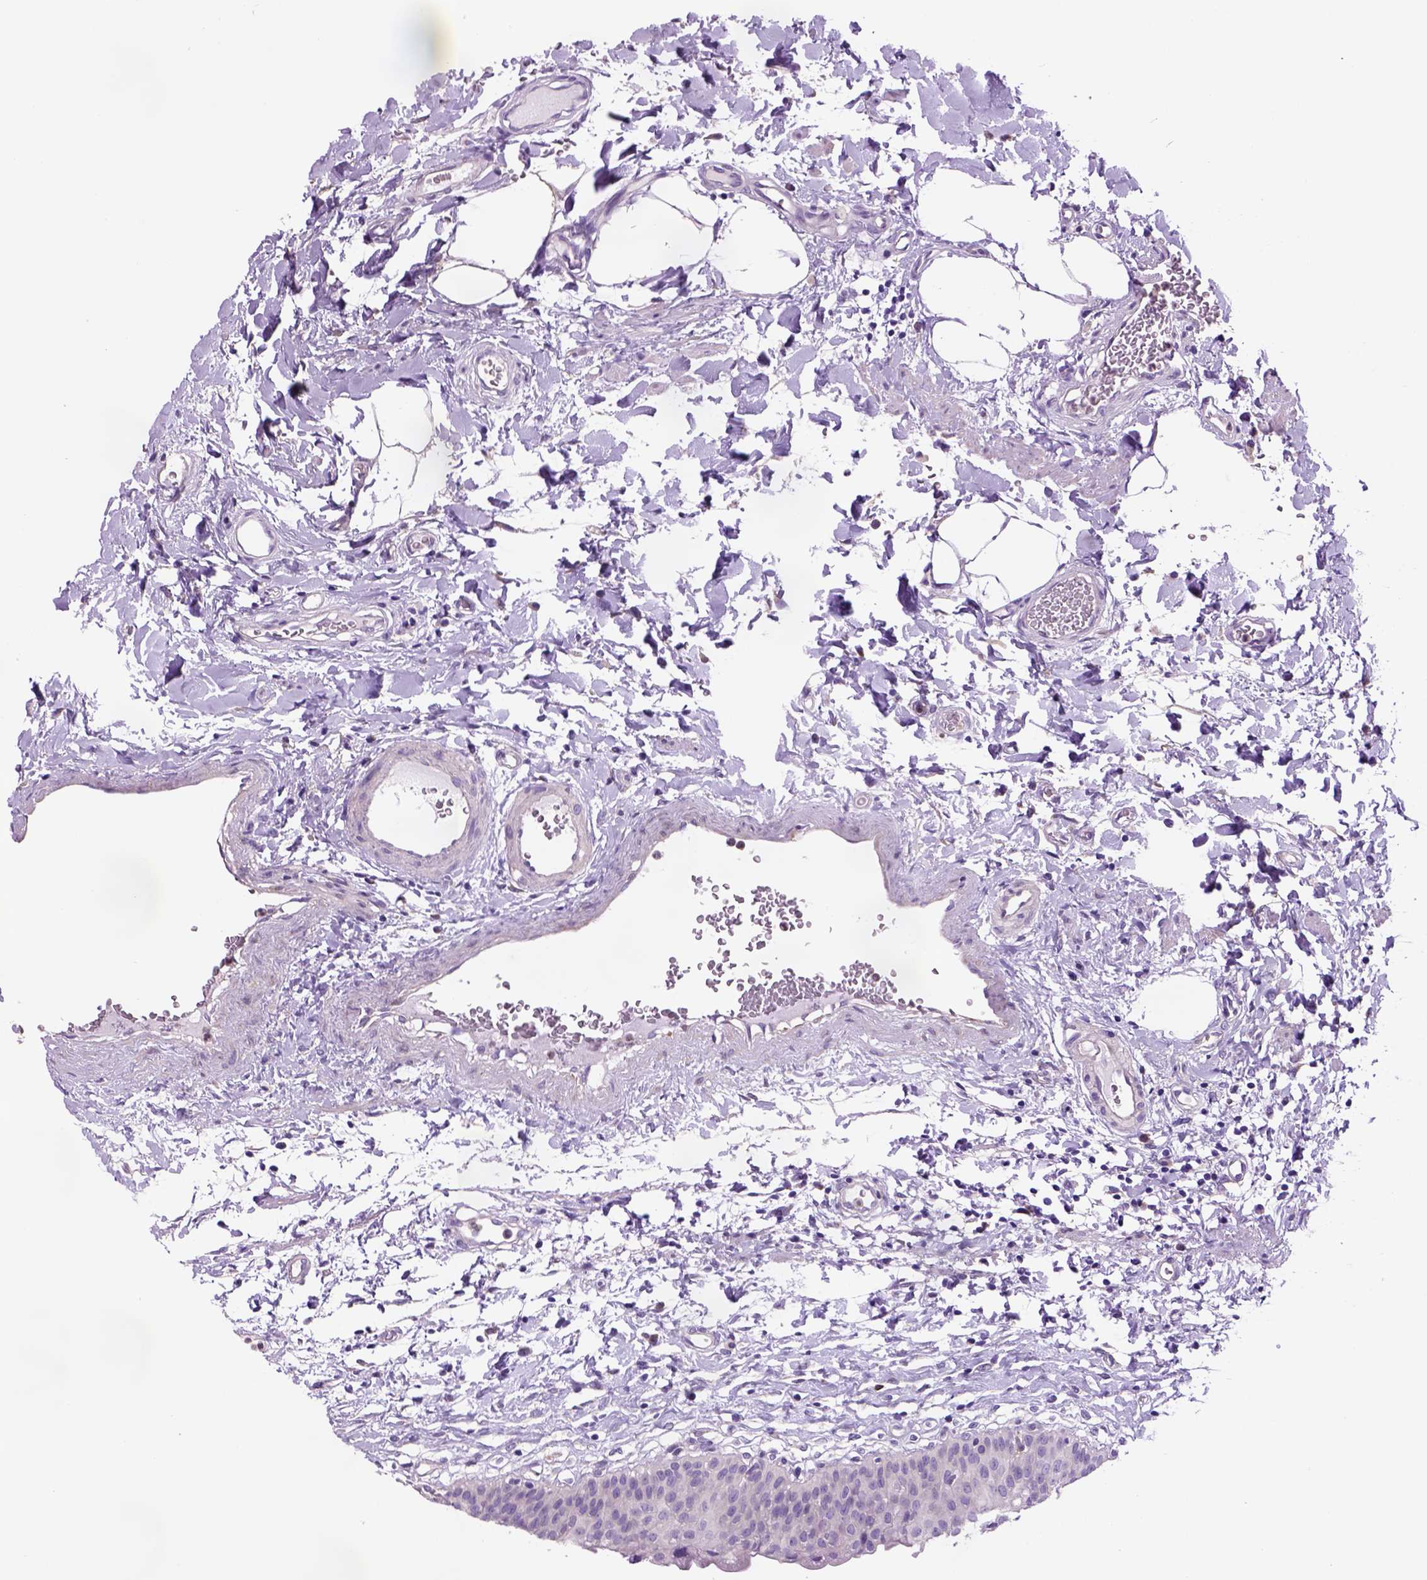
{"staining": {"intensity": "negative", "quantity": "none", "location": "none"}, "tissue": "urinary bladder", "cell_type": "Urothelial cells", "image_type": "normal", "snomed": [{"axis": "morphology", "description": "Normal tissue, NOS"}, {"axis": "topography", "description": "Urinary bladder"}], "caption": "DAB immunohistochemical staining of unremarkable urinary bladder reveals no significant expression in urothelial cells. The staining was performed using DAB to visualize the protein expression in brown, while the nuclei were stained in blue with hematoxylin (Magnification: 20x).", "gene": "PIAS3", "patient": {"sex": "male", "age": 55}}